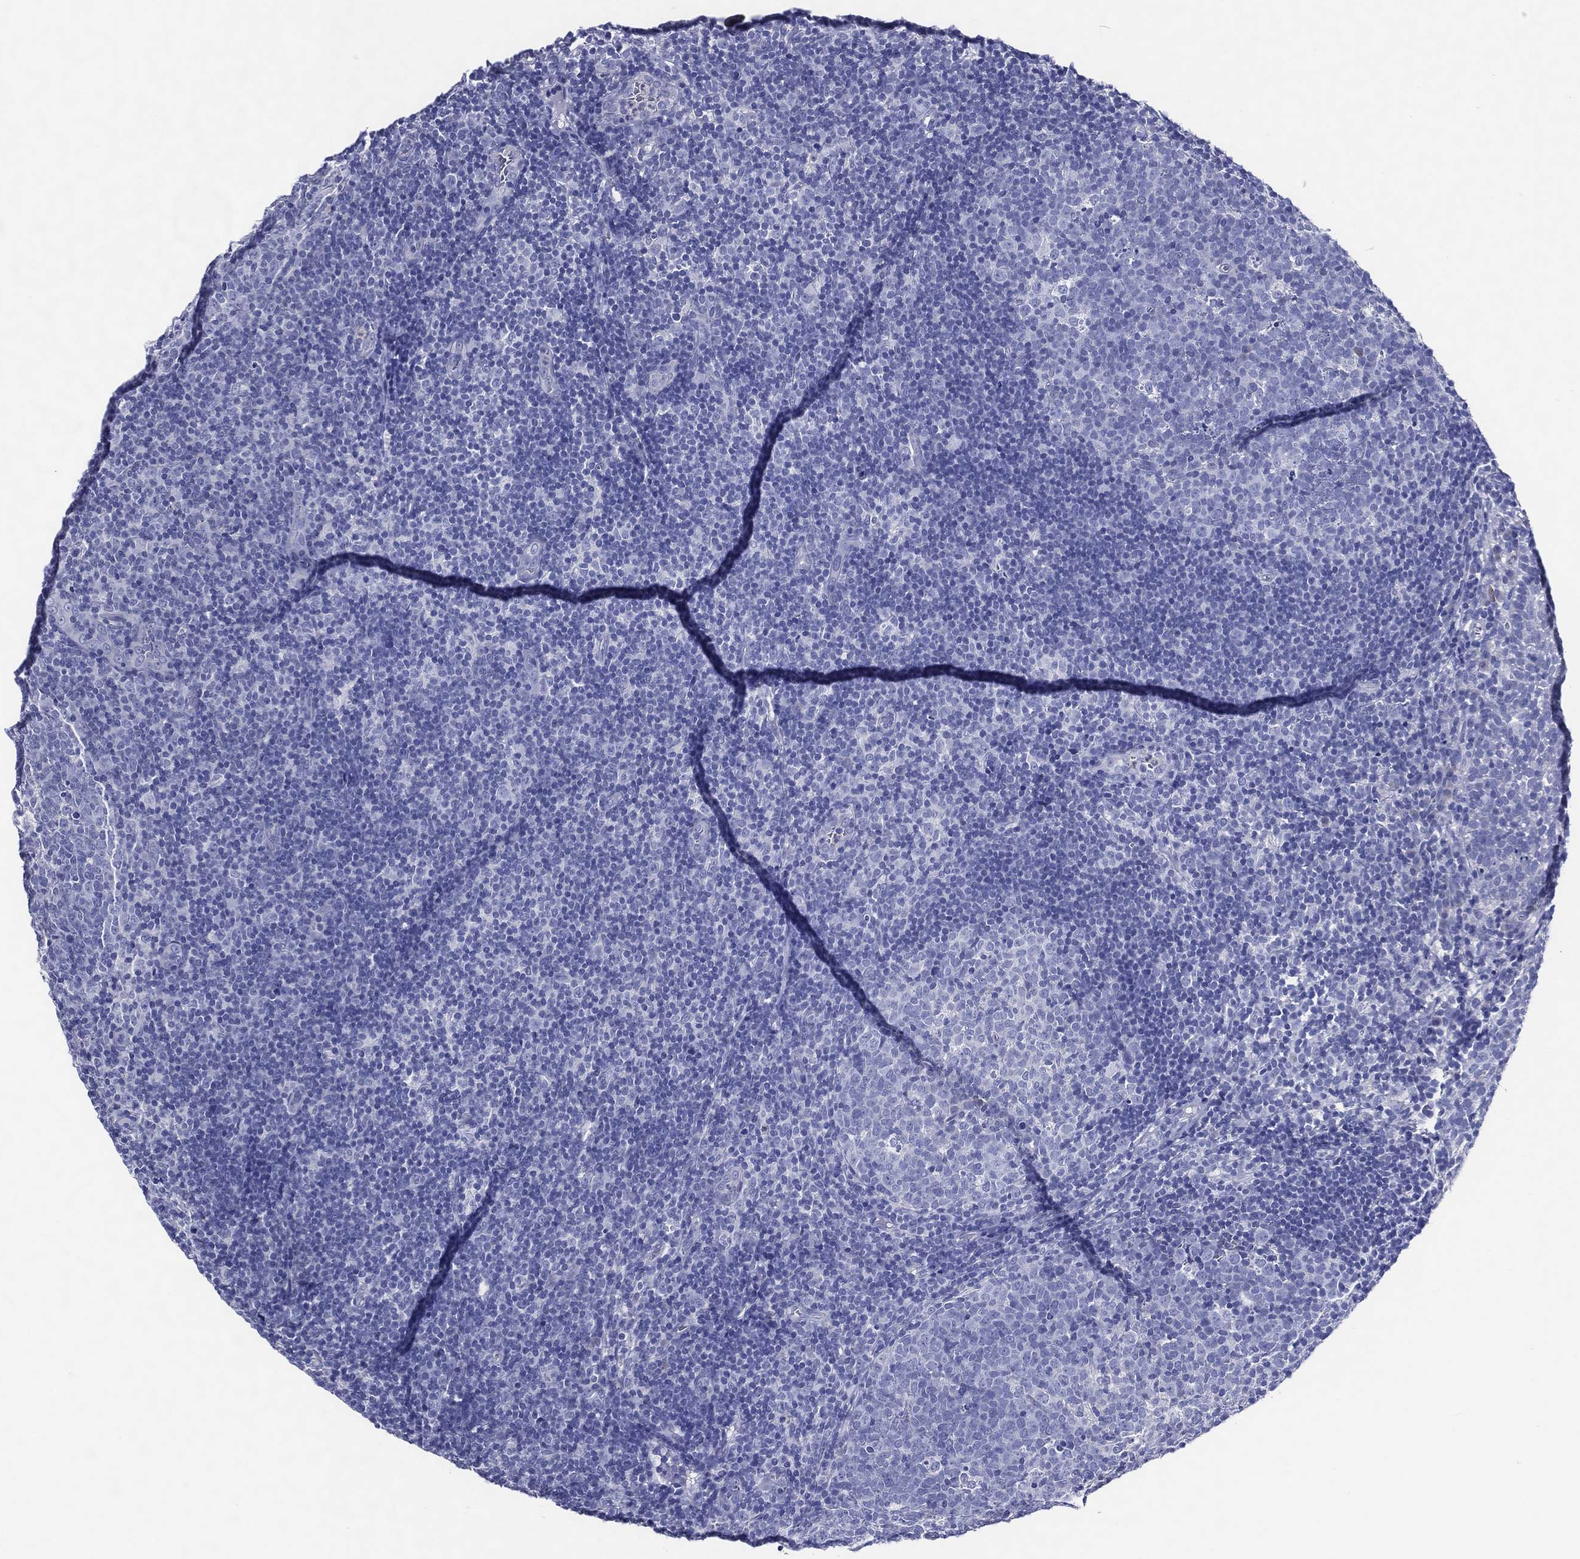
{"staining": {"intensity": "negative", "quantity": "none", "location": "none"}, "tissue": "tonsil", "cell_type": "Germinal center cells", "image_type": "normal", "snomed": [{"axis": "morphology", "description": "Normal tissue, NOS"}, {"axis": "topography", "description": "Tonsil"}], "caption": "Germinal center cells show no significant protein expression in normal tonsil. The staining is performed using DAB (3,3'-diaminobenzidine) brown chromogen with nuclei counter-stained in using hematoxylin.", "gene": "ACE2", "patient": {"sex": "female", "age": 5}}